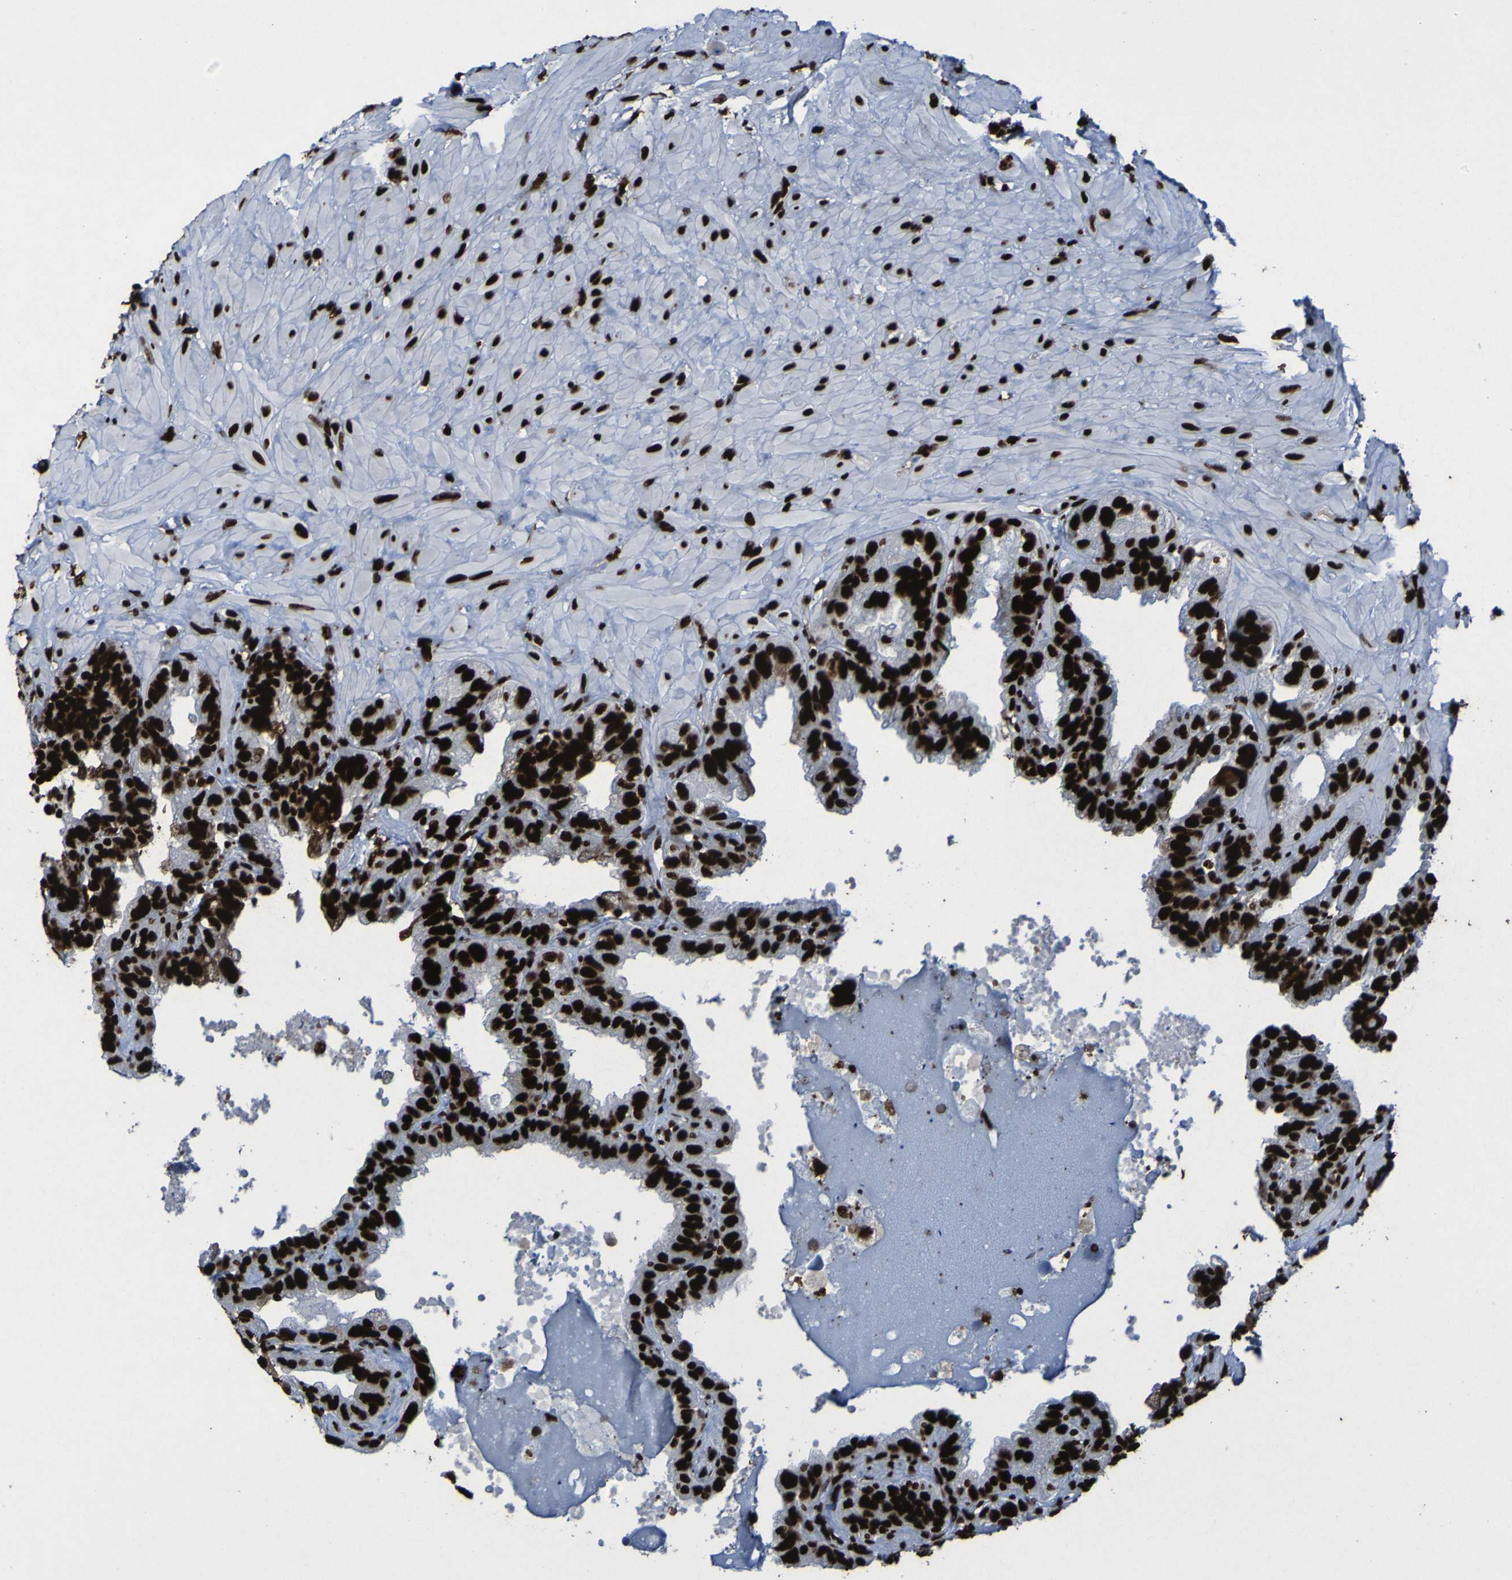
{"staining": {"intensity": "strong", "quantity": ">75%", "location": "nuclear"}, "tissue": "seminal vesicle", "cell_type": "Glandular cells", "image_type": "normal", "snomed": [{"axis": "morphology", "description": "Normal tissue, NOS"}, {"axis": "topography", "description": "Seminal veicle"}], "caption": "Brown immunohistochemical staining in unremarkable human seminal vesicle shows strong nuclear positivity in approximately >75% of glandular cells. (DAB IHC with brightfield microscopy, high magnification).", "gene": "NPM1", "patient": {"sex": "male", "age": 68}}